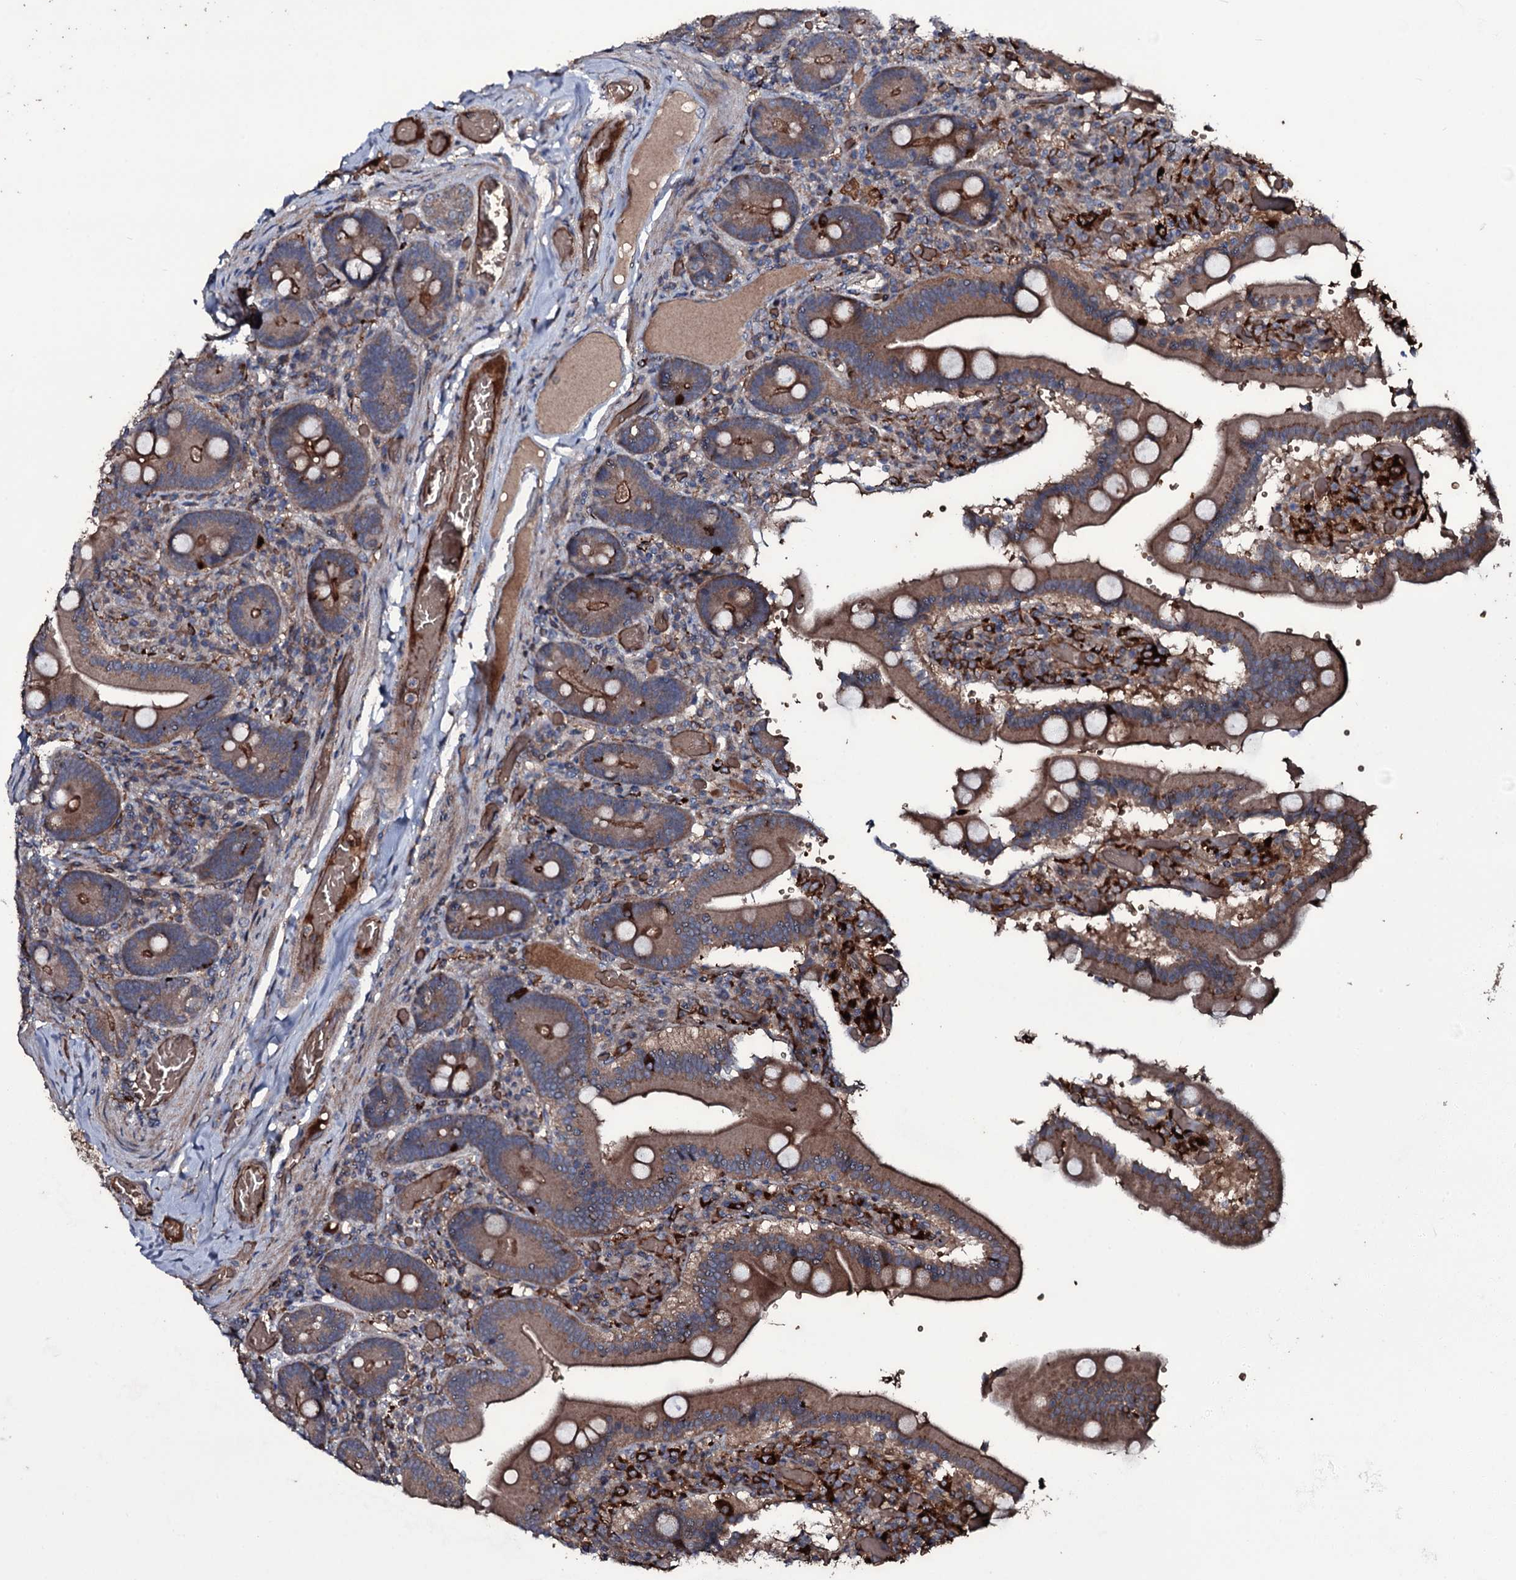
{"staining": {"intensity": "moderate", "quantity": ">75%", "location": "cytoplasmic/membranous"}, "tissue": "duodenum", "cell_type": "Glandular cells", "image_type": "normal", "snomed": [{"axis": "morphology", "description": "Normal tissue, NOS"}, {"axis": "topography", "description": "Duodenum"}], "caption": "Protein expression analysis of unremarkable duodenum displays moderate cytoplasmic/membranous expression in about >75% of glandular cells.", "gene": "ZSWIM8", "patient": {"sex": "female", "age": 62}}